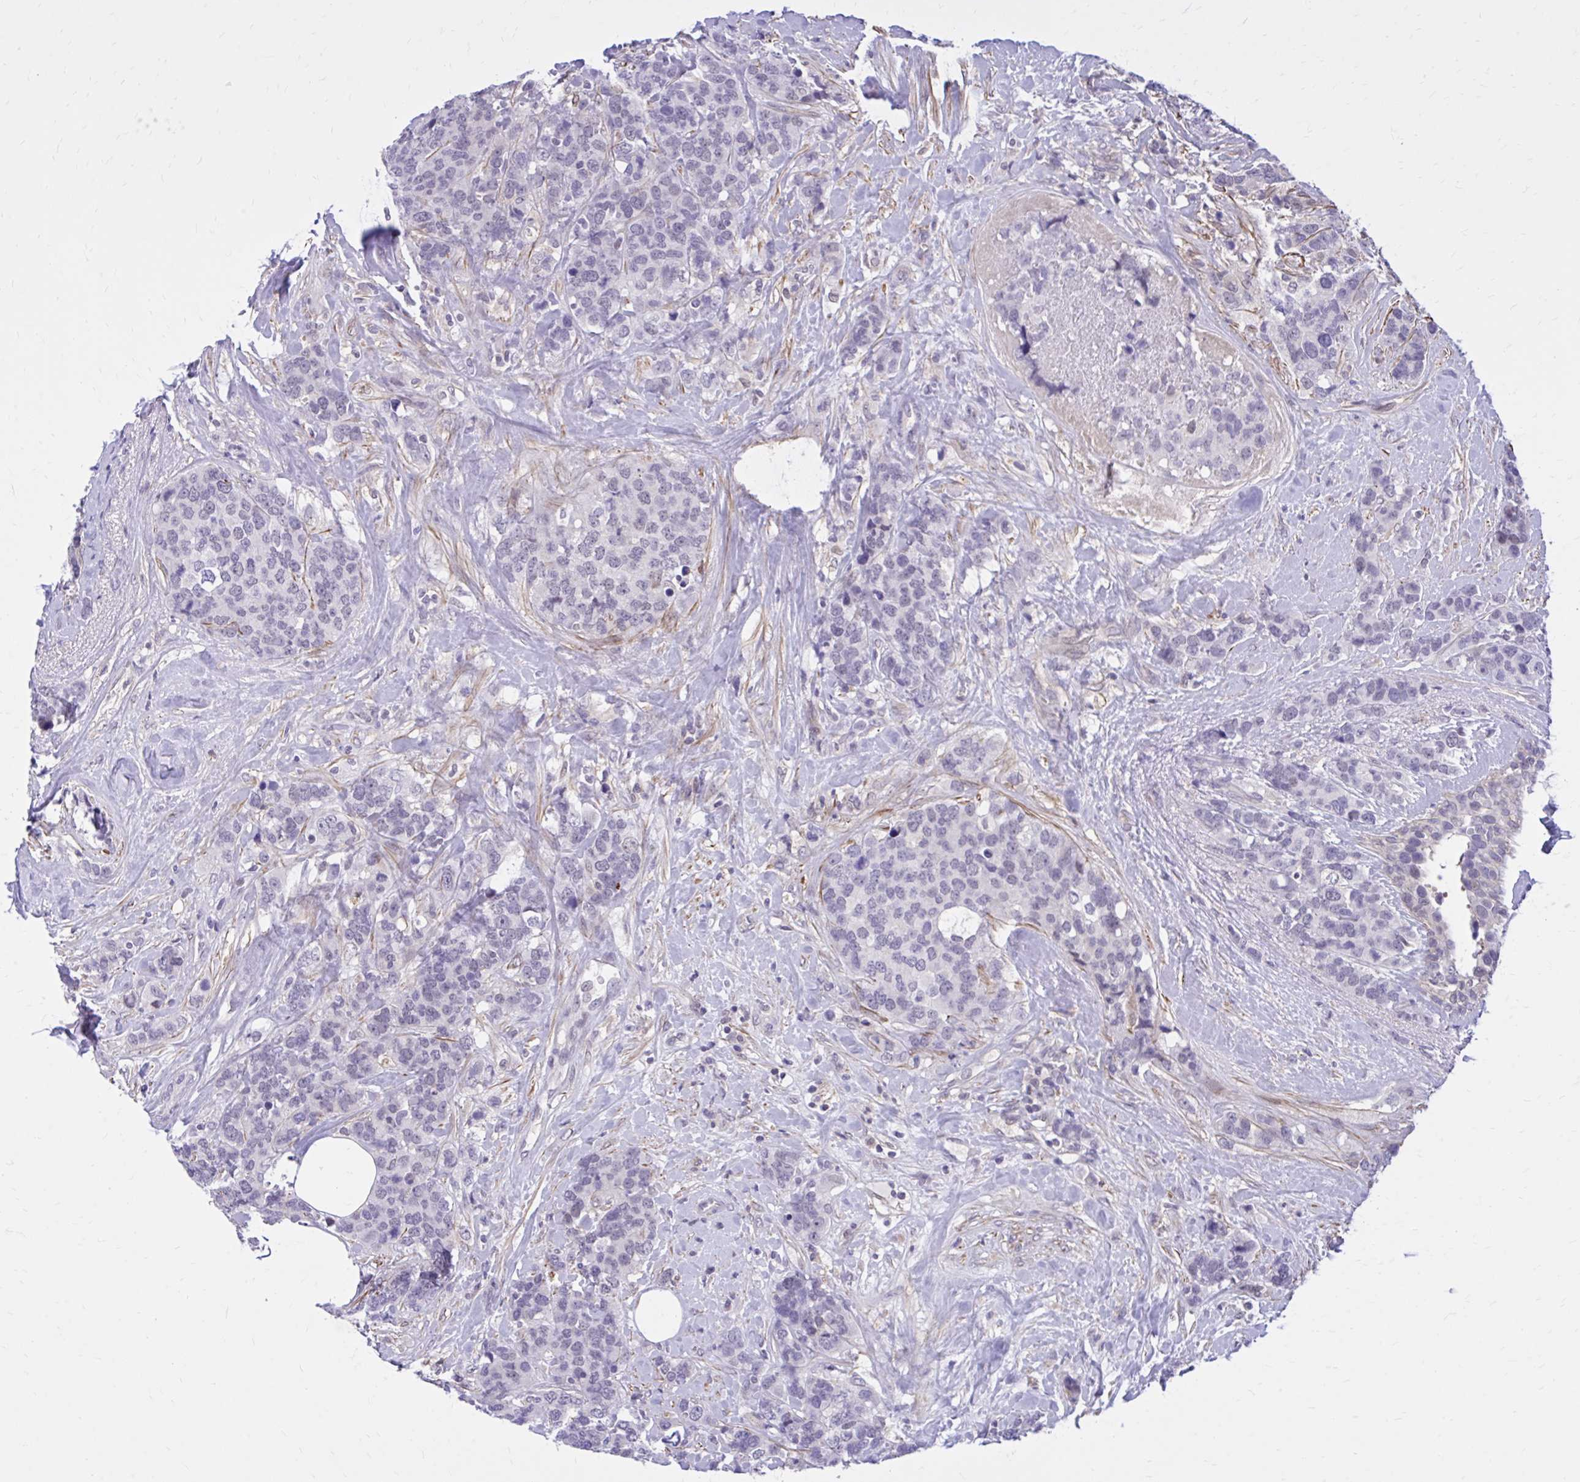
{"staining": {"intensity": "negative", "quantity": "none", "location": "none"}, "tissue": "breast cancer", "cell_type": "Tumor cells", "image_type": "cancer", "snomed": [{"axis": "morphology", "description": "Lobular carcinoma"}, {"axis": "topography", "description": "Breast"}], "caption": "Tumor cells show no significant expression in breast lobular carcinoma.", "gene": "ZBTB25", "patient": {"sex": "female", "age": 59}}